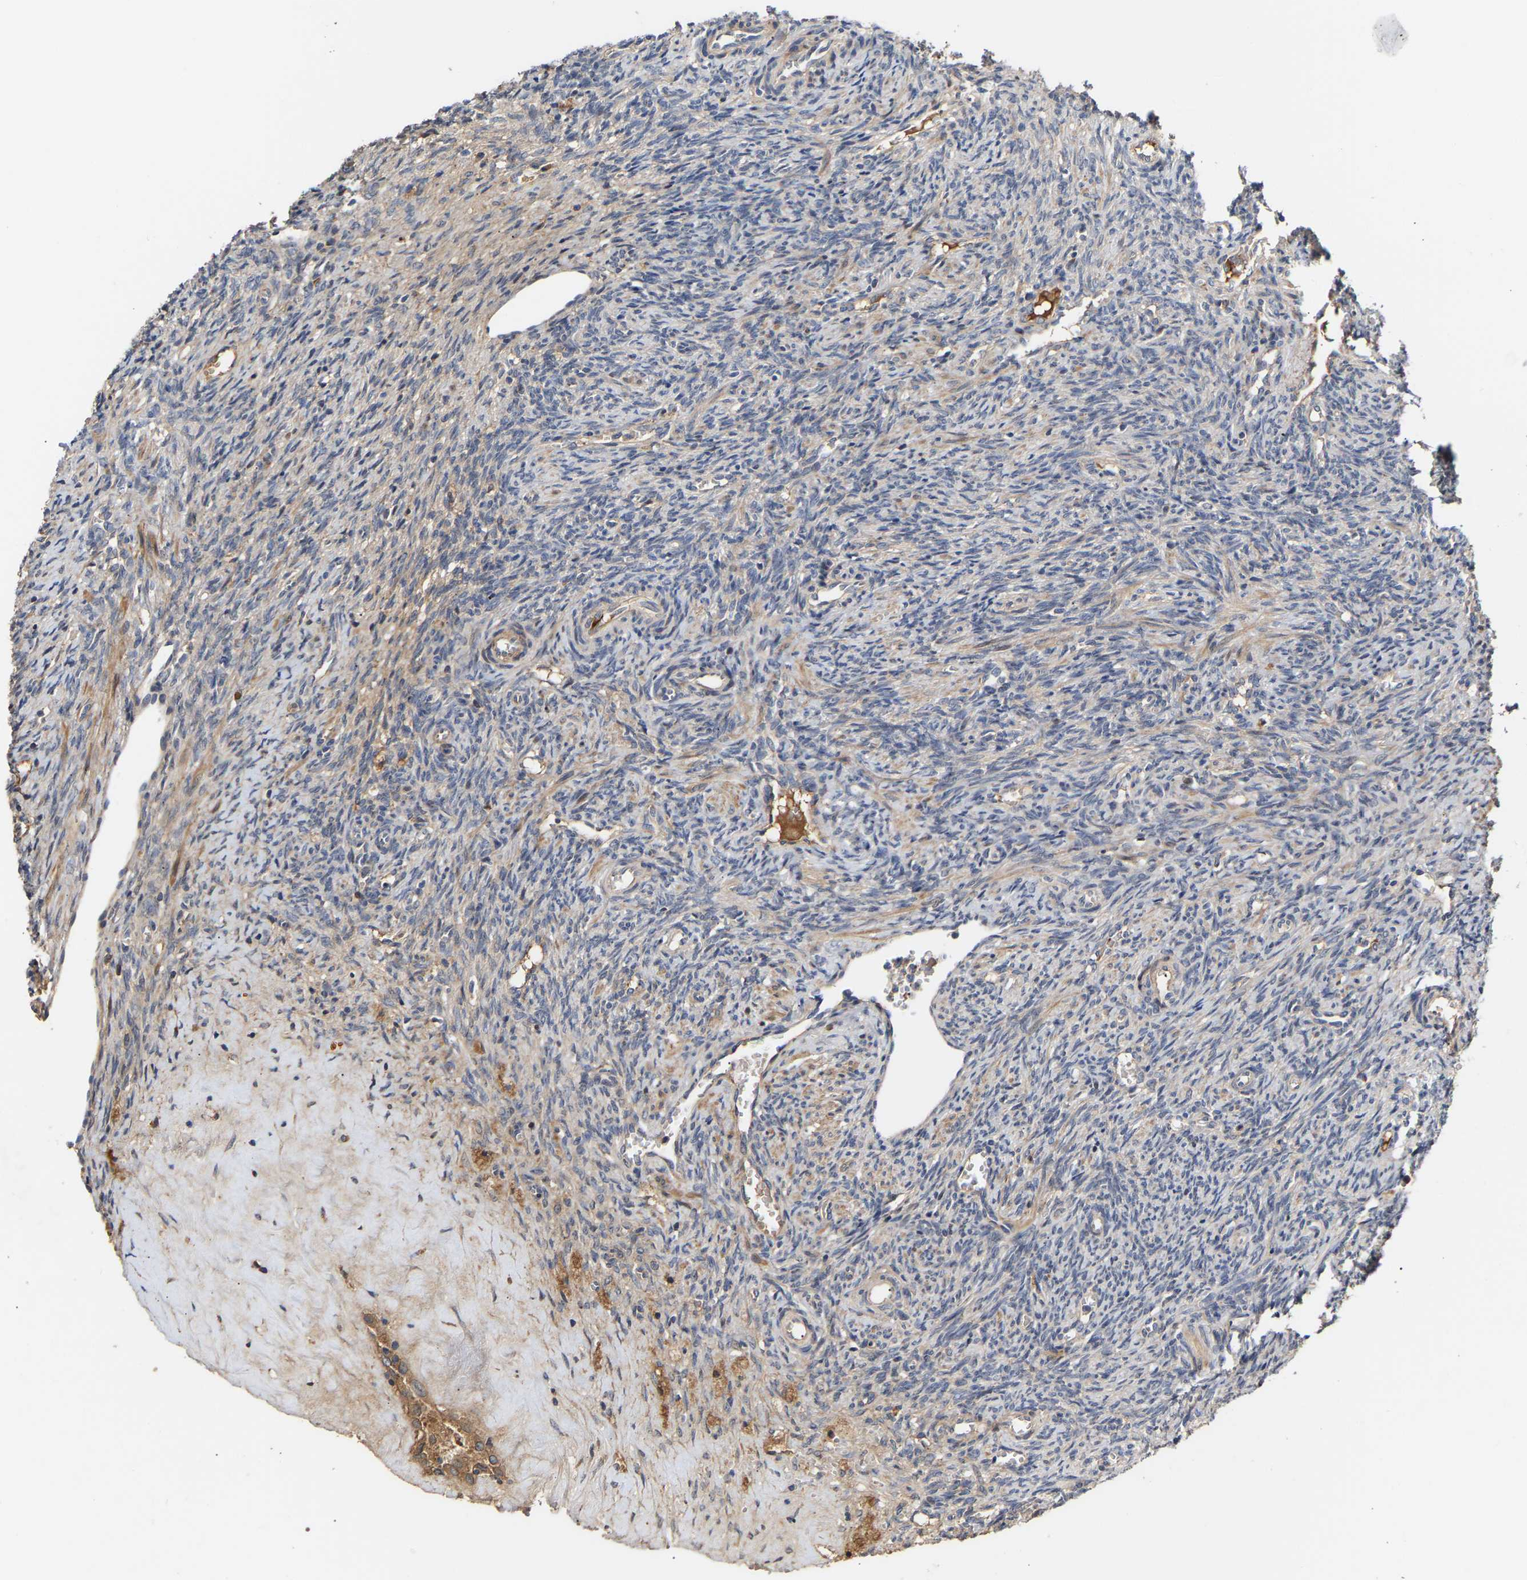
{"staining": {"intensity": "moderate", "quantity": ">75%", "location": "cytoplasmic/membranous"}, "tissue": "ovary", "cell_type": "Follicle cells", "image_type": "normal", "snomed": [{"axis": "morphology", "description": "Normal tissue, NOS"}, {"axis": "topography", "description": "Ovary"}], "caption": "Immunohistochemical staining of unremarkable human ovary shows moderate cytoplasmic/membranous protein staining in approximately >75% of follicle cells.", "gene": "KASH5", "patient": {"sex": "female", "age": 41}}